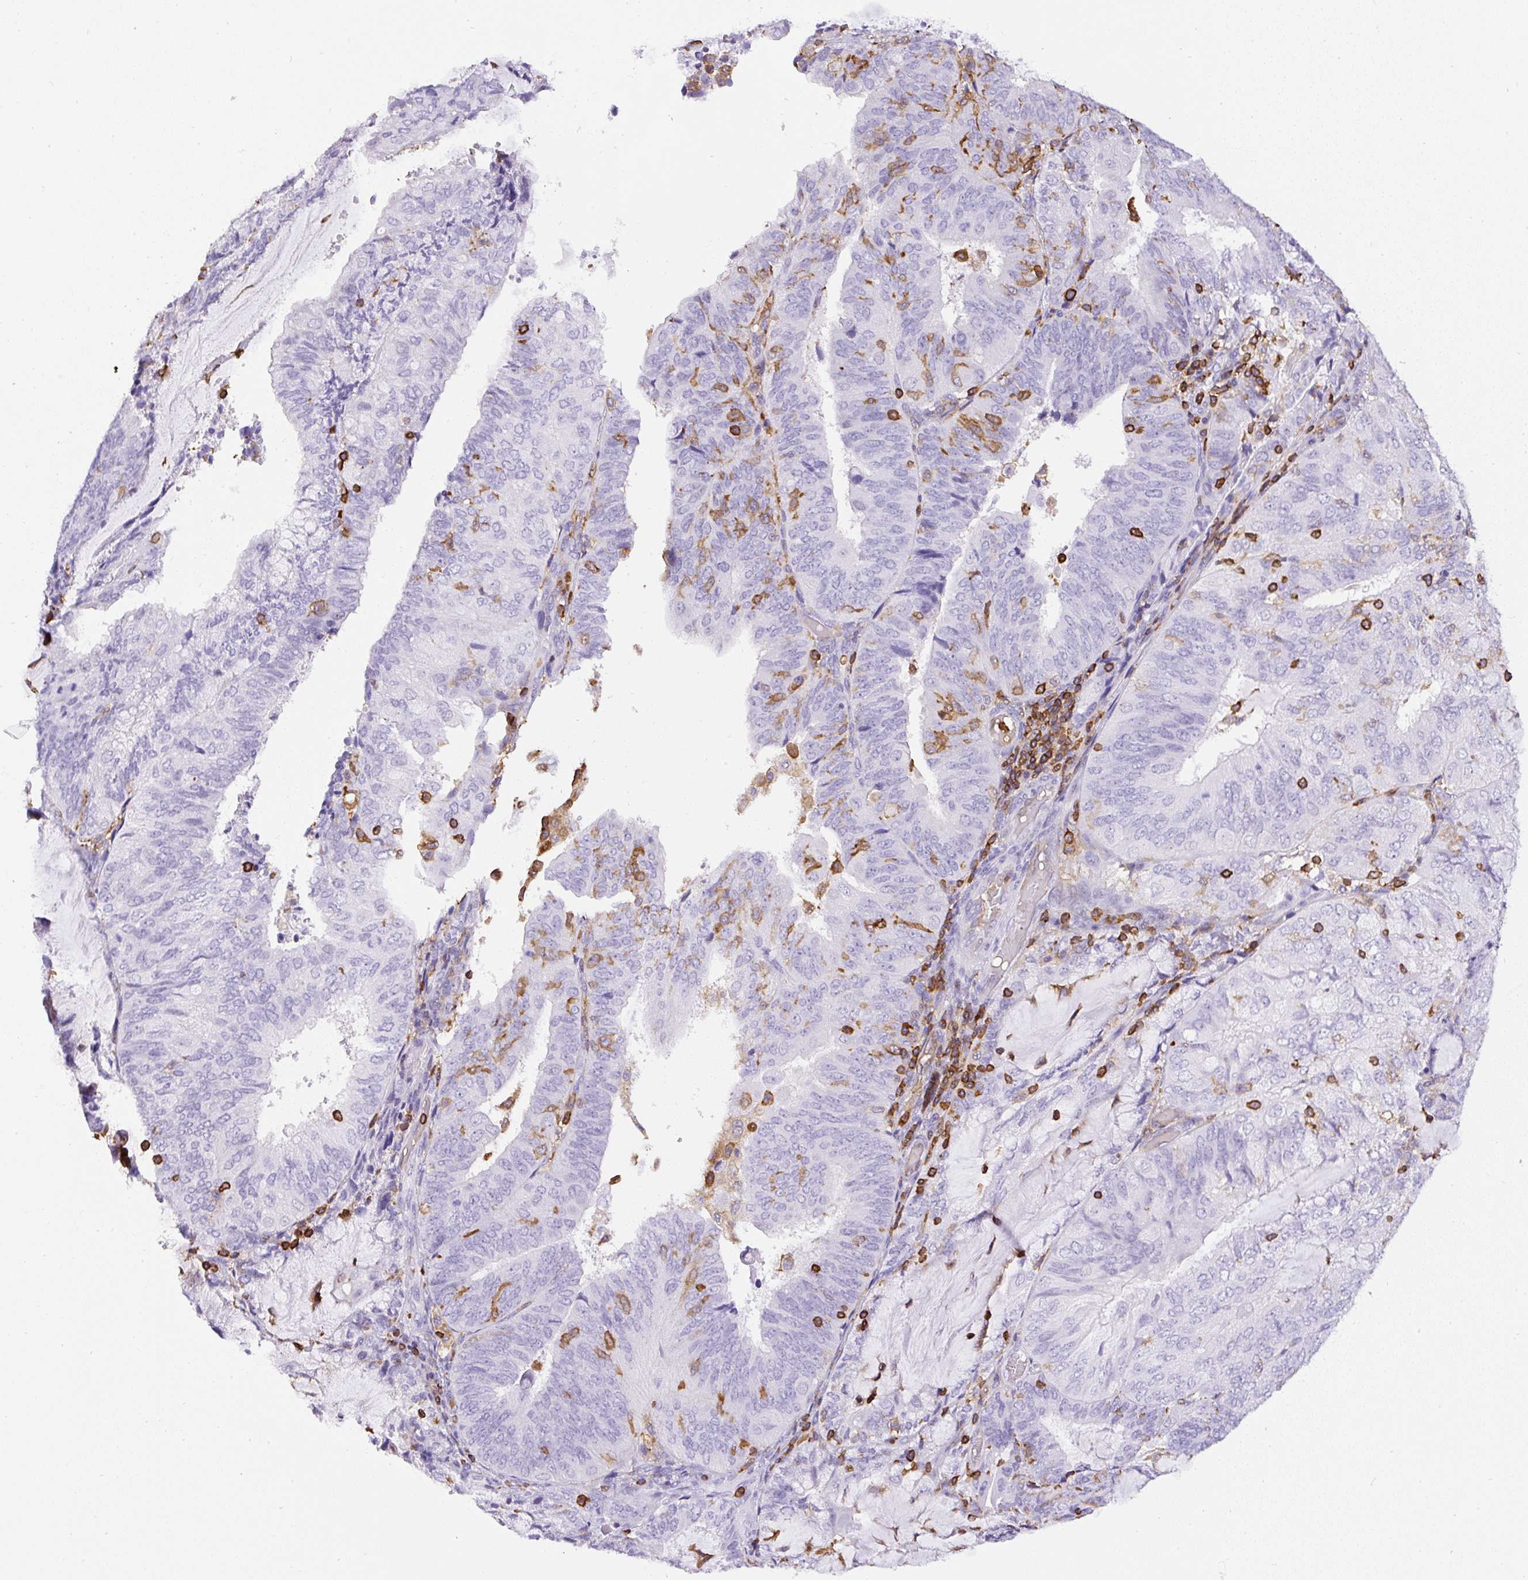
{"staining": {"intensity": "moderate", "quantity": "<25%", "location": "cytoplasmic/membranous"}, "tissue": "endometrial cancer", "cell_type": "Tumor cells", "image_type": "cancer", "snomed": [{"axis": "morphology", "description": "Adenocarcinoma, NOS"}, {"axis": "topography", "description": "Endometrium"}], "caption": "Immunohistochemistry (IHC) staining of endometrial cancer, which demonstrates low levels of moderate cytoplasmic/membranous staining in approximately <25% of tumor cells indicating moderate cytoplasmic/membranous protein staining. The staining was performed using DAB (3,3'-diaminobenzidine) (brown) for protein detection and nuclei were counterstained in hematoxylin (blue).", "gene": "FAM228B", "patient": {"sex": "female", "age": 81}}